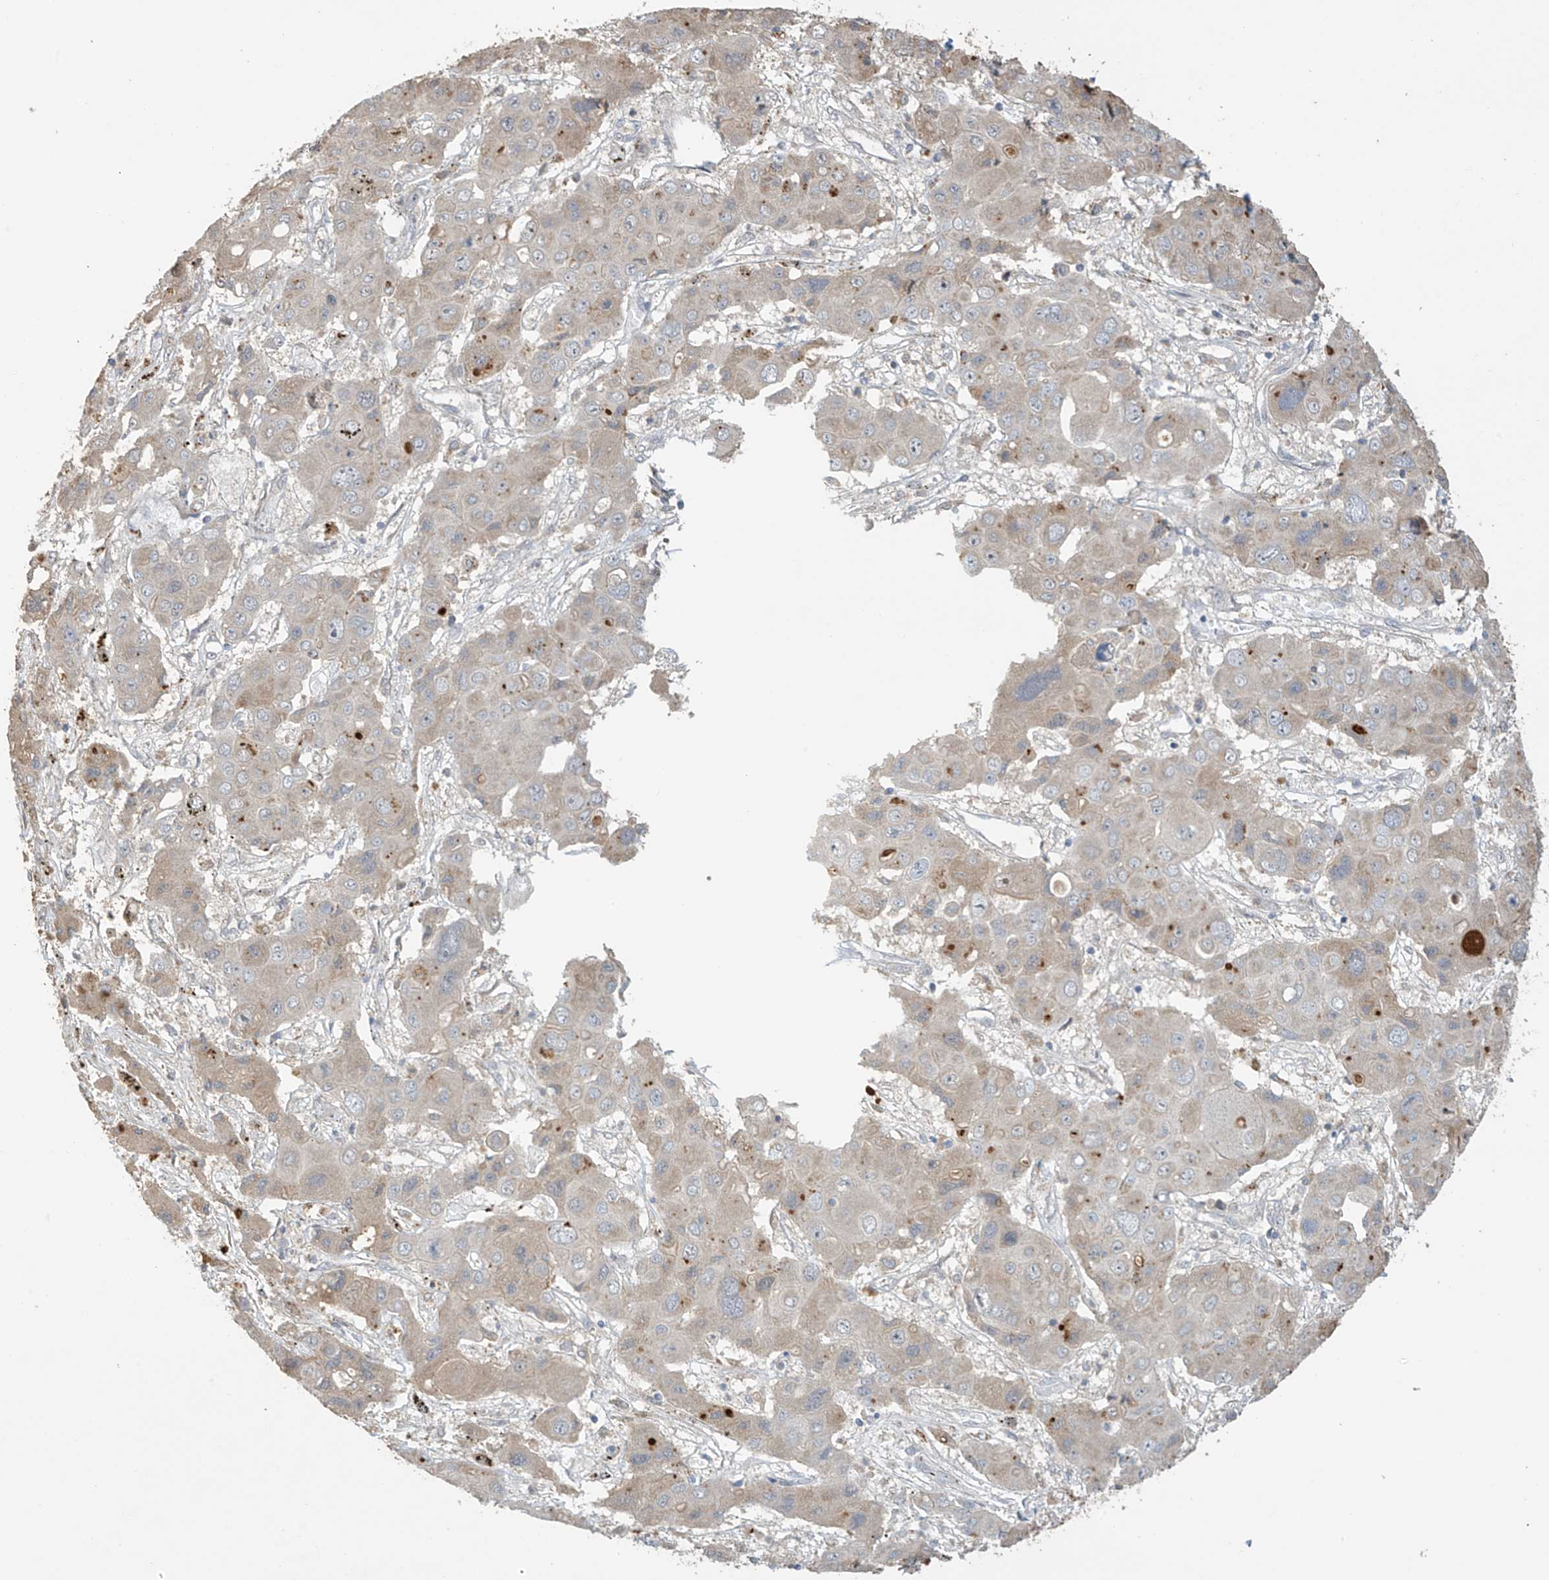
{"staining": {"intensity": "negative", "quantity": "none", "location": "none"}, "tissue": "liver cancer", "cell_type": "Tumor cells", "image_type": "cancer", "snomed": [{"axis": "morphology", "description": "Cholangiocarcinoma"}, {"axis": "topography", "description": "Liver"}], "caption": "A photomicrograph of human liver cancer is negative for staining in tumor cells.", "gene": "SLFN14", "patient": {"sex": "male", "age": 67}}